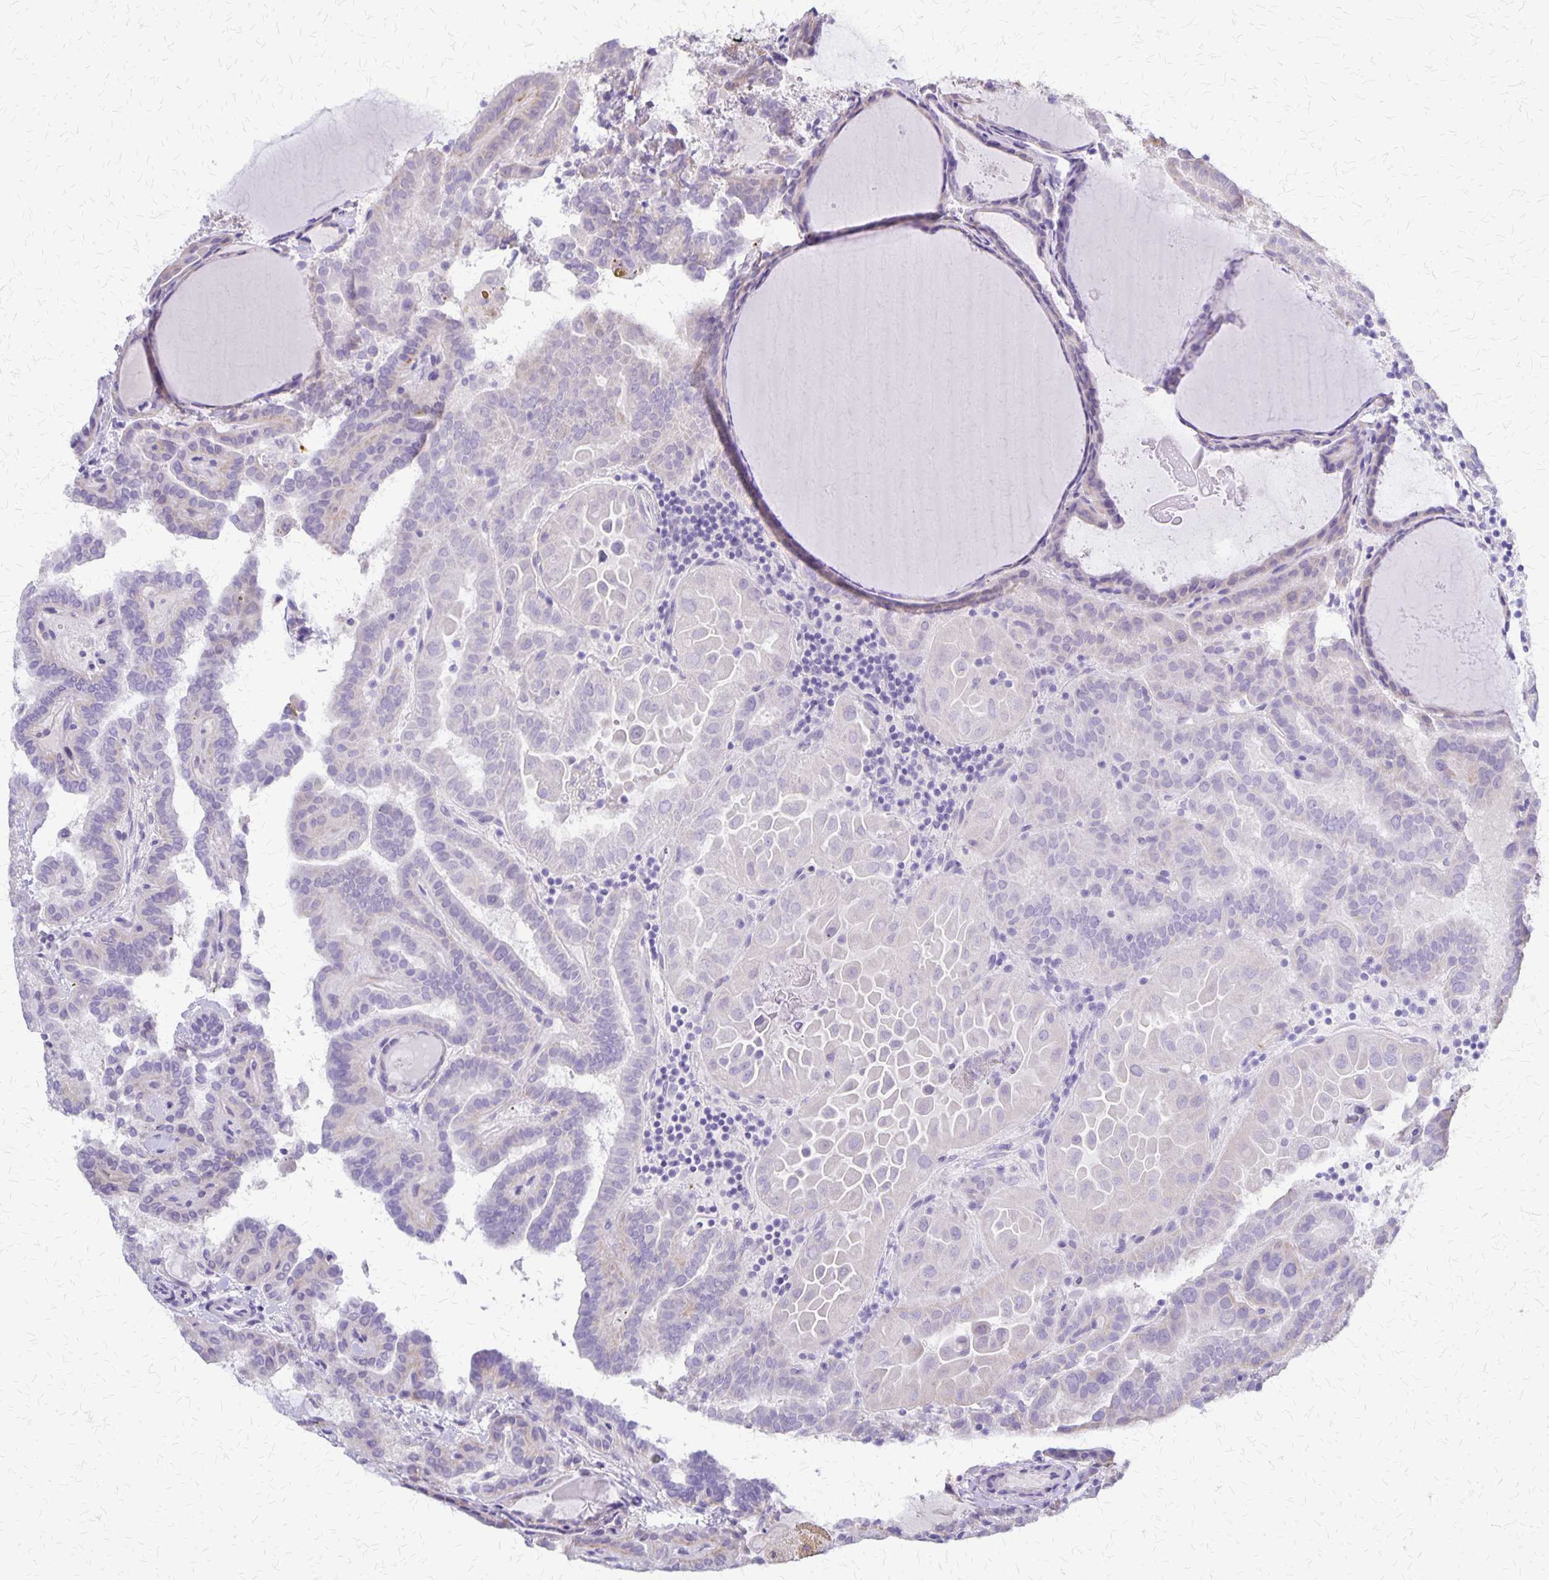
{"staining": {"intensity": "weak", "quantity": "<25%", "location": "cytoplasmic/membranous"}, "tissue": "thyroid cancer", "cell_type": "Tumor cells", "image_type": "cancer", "snomed": [{"axis": "morphology", "description": "Papillary adenocarcinoma, NOS"}, {"axis": "topography", "description": "Thyroid gland"}], "caption": "This is an immunohistochemistry micrograph of thyroid cancer (papillary adenocarcinoma). There is no staining in tumor cells.", "gene": "SI", "patient": {"sex": "female", "age": 46}}